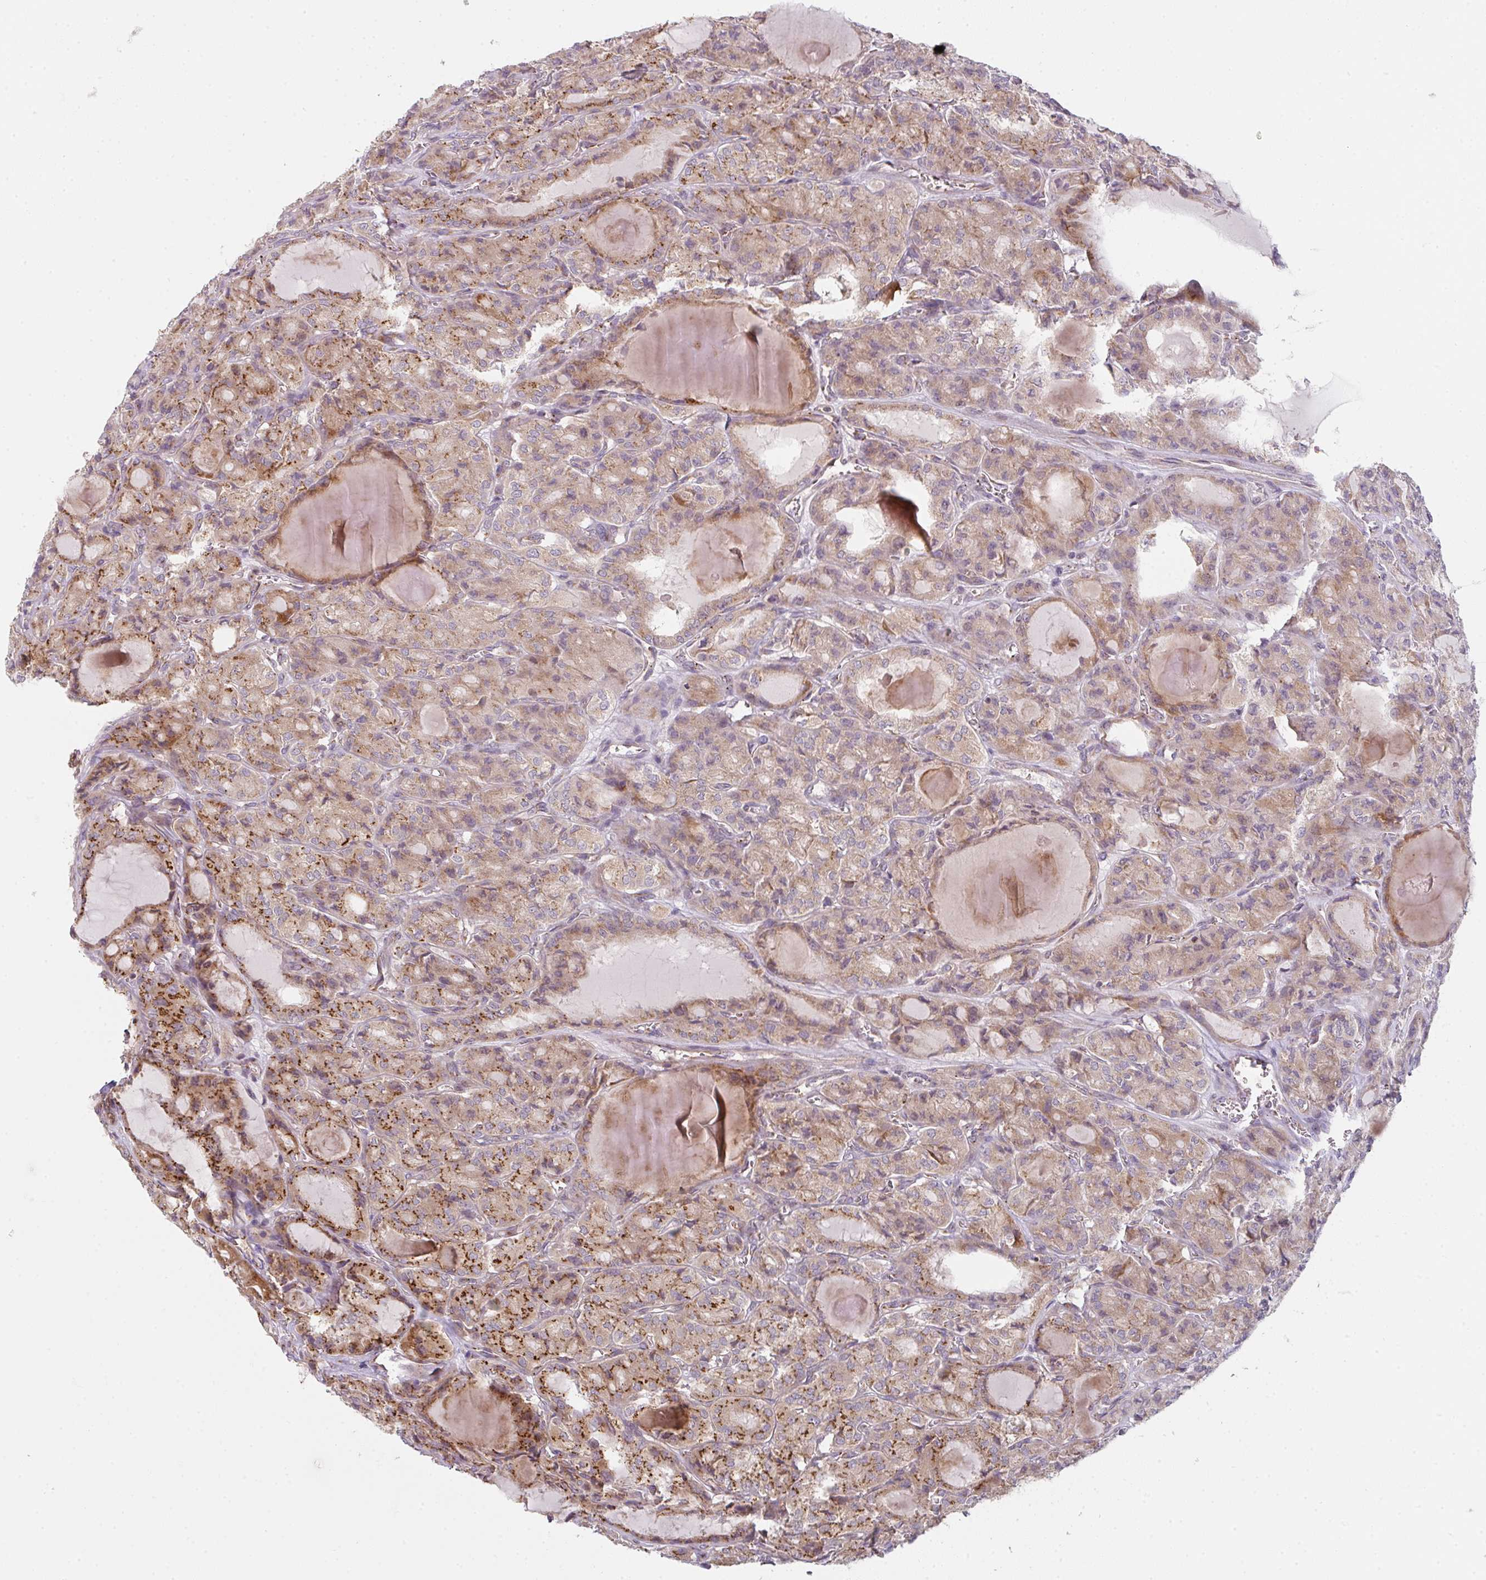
{"staining": {"intensity": "strong", "quantity": "25%-75%", "location": "cytoplasmic/membranous"}, "tissue": "thyroid cancer", "cell_type": "Tumor cells", "image_type": "cancer", "snomed": [{"axis": "morphology", "description": "Papillary adenocarcinoma, NOS"}, {"axis": "topography", "description": "Thyroid gland"}], "caption": "Papillary adenocarcinoma (thyroid) stained with DAB (3,3'-diaminobenzidine) immunohistochemistry (IHC) exhibits high levels of strong cytoplasmic/membranous staining in approximately 25%-75% of tumor cells.", "gene": "GVQW3", "patient": {"sex": "male", "age": 87}}